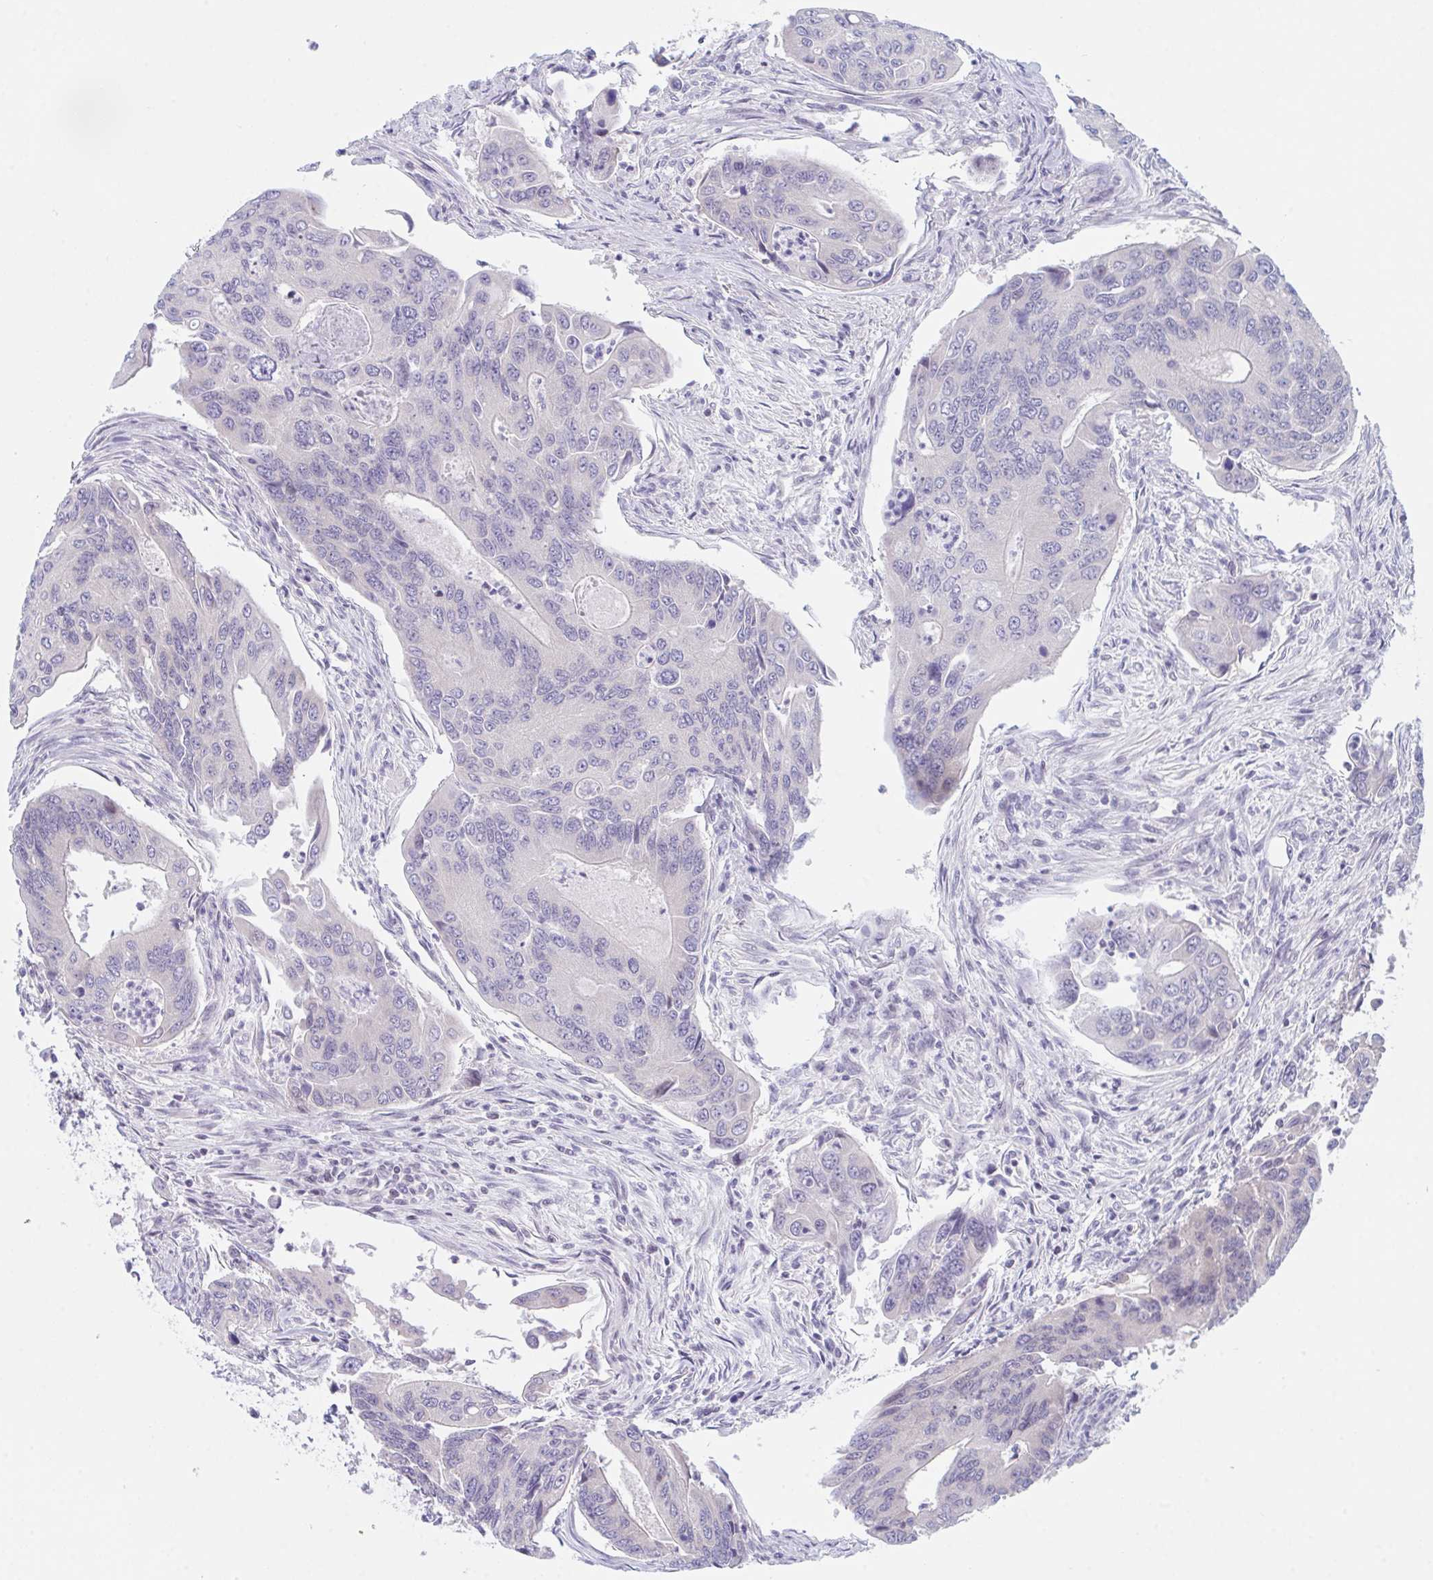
{"staining": {"intensity": "negative", "quantity": "none", "location": "none"}, "tissue": "colorectal cancer", "cell_type": "Tumor cells", "image_type": "cancer", "snomed": [{"axis": "morphology", "description": "Adenocarcinoma, NOS"}, {"axis": "topography", "description": "Colon"}], "caption": "The micrograph reveals no staining of tumor cells in colorectal cancer.", "gene": "NAA30", "patient": {"sex": "female", "age": 67}}